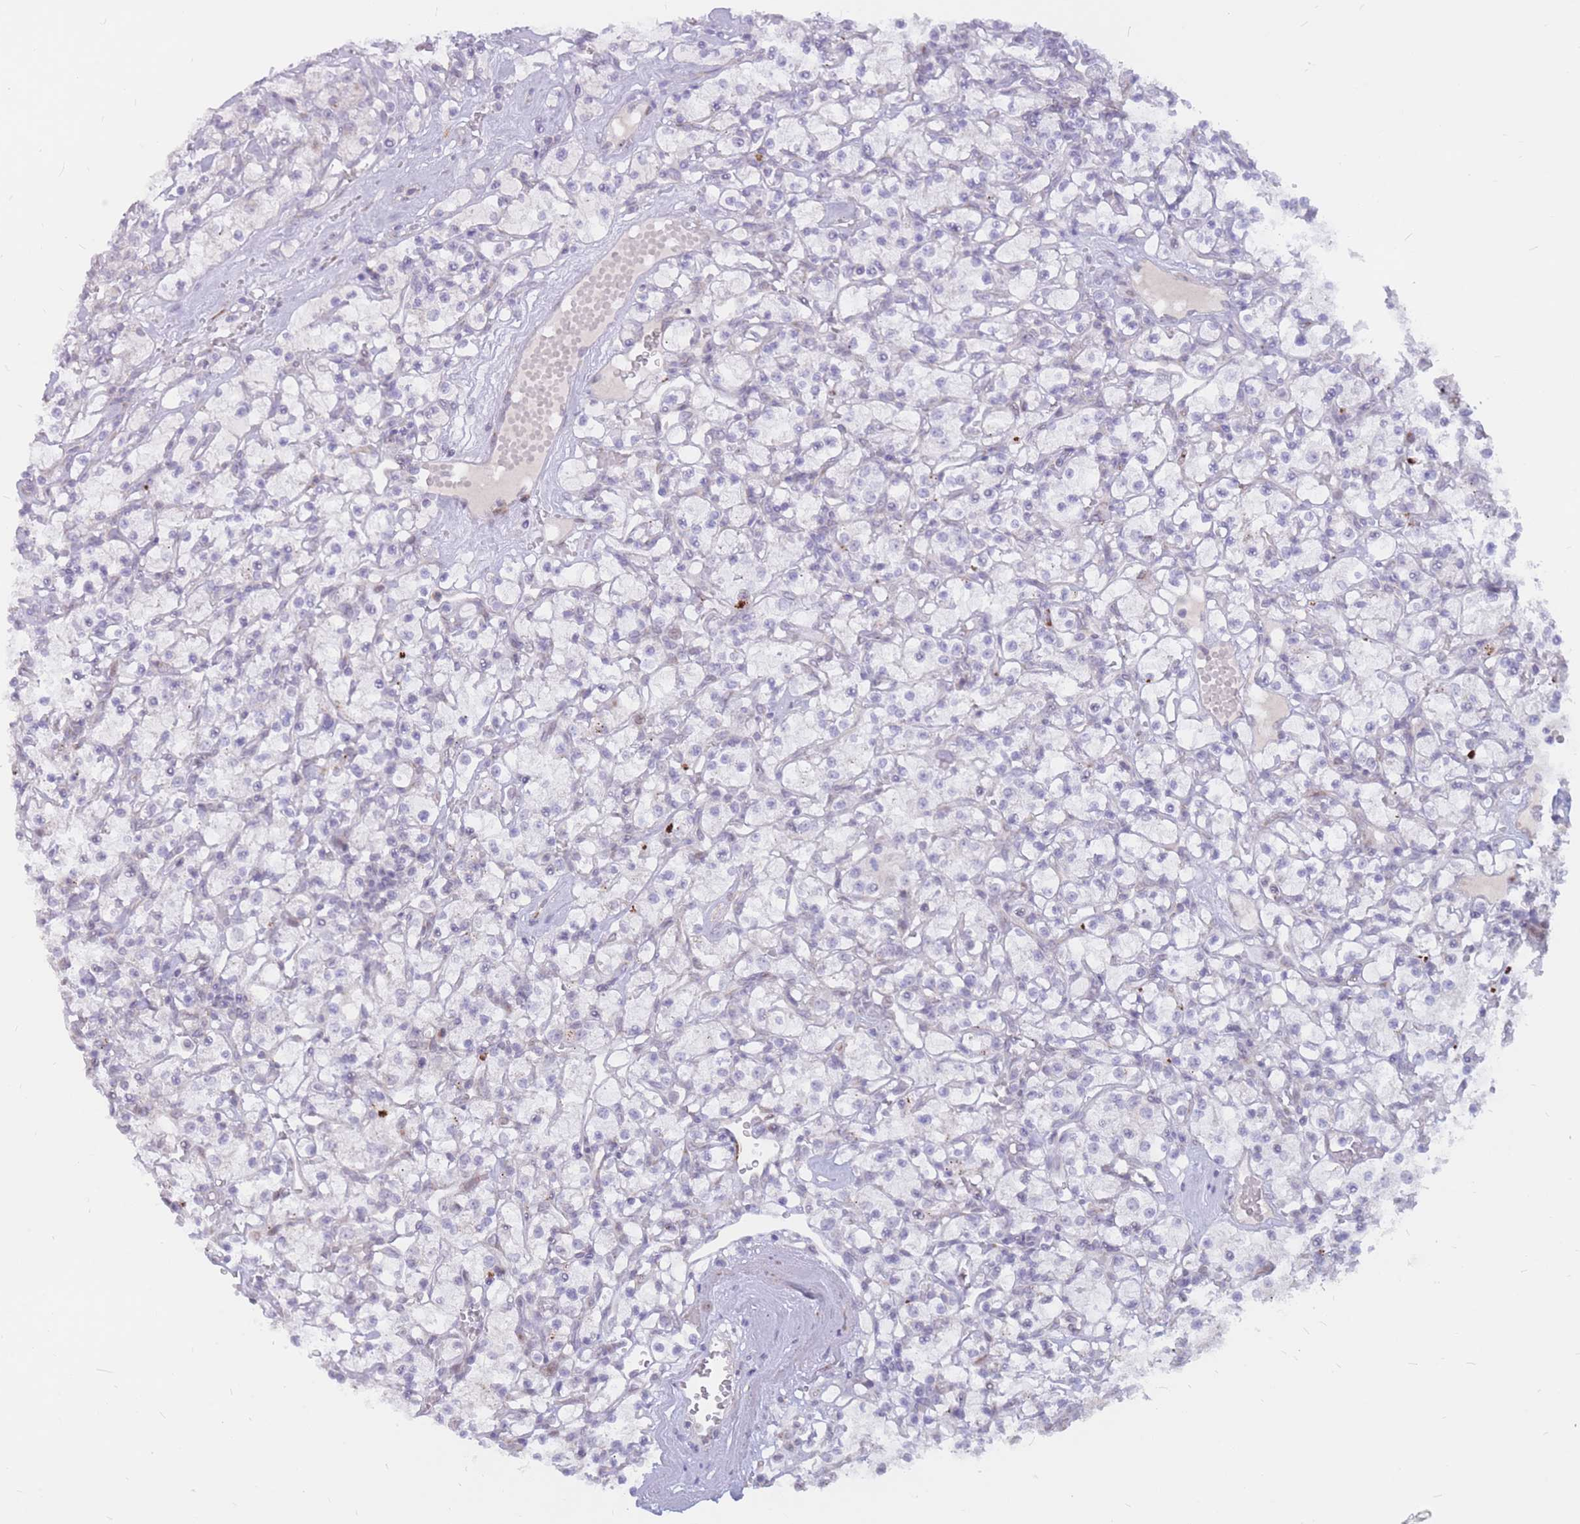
{"staining": {"intensity": "negative", "quantity": "none", "location": "none"}, "tissue": "renal cancer", "cell_type": "Tumor cells", "image_type": "cancer", "snomed": [{"axis": "morphology", "description": "Adenocarcinoma, NOS"}, {"axis": "topography", "description": "Kidney"}], "caption": "IHC micrograph of renal cancer stained for a protein (brown), which shows no positivity in tumor cells. (Brightfield microscopy of DAB (3,3'-diaminobenzidine) IHC at high magnification).", "gene": "ADD2", "patient": {"sex": "female", "age": 59}}